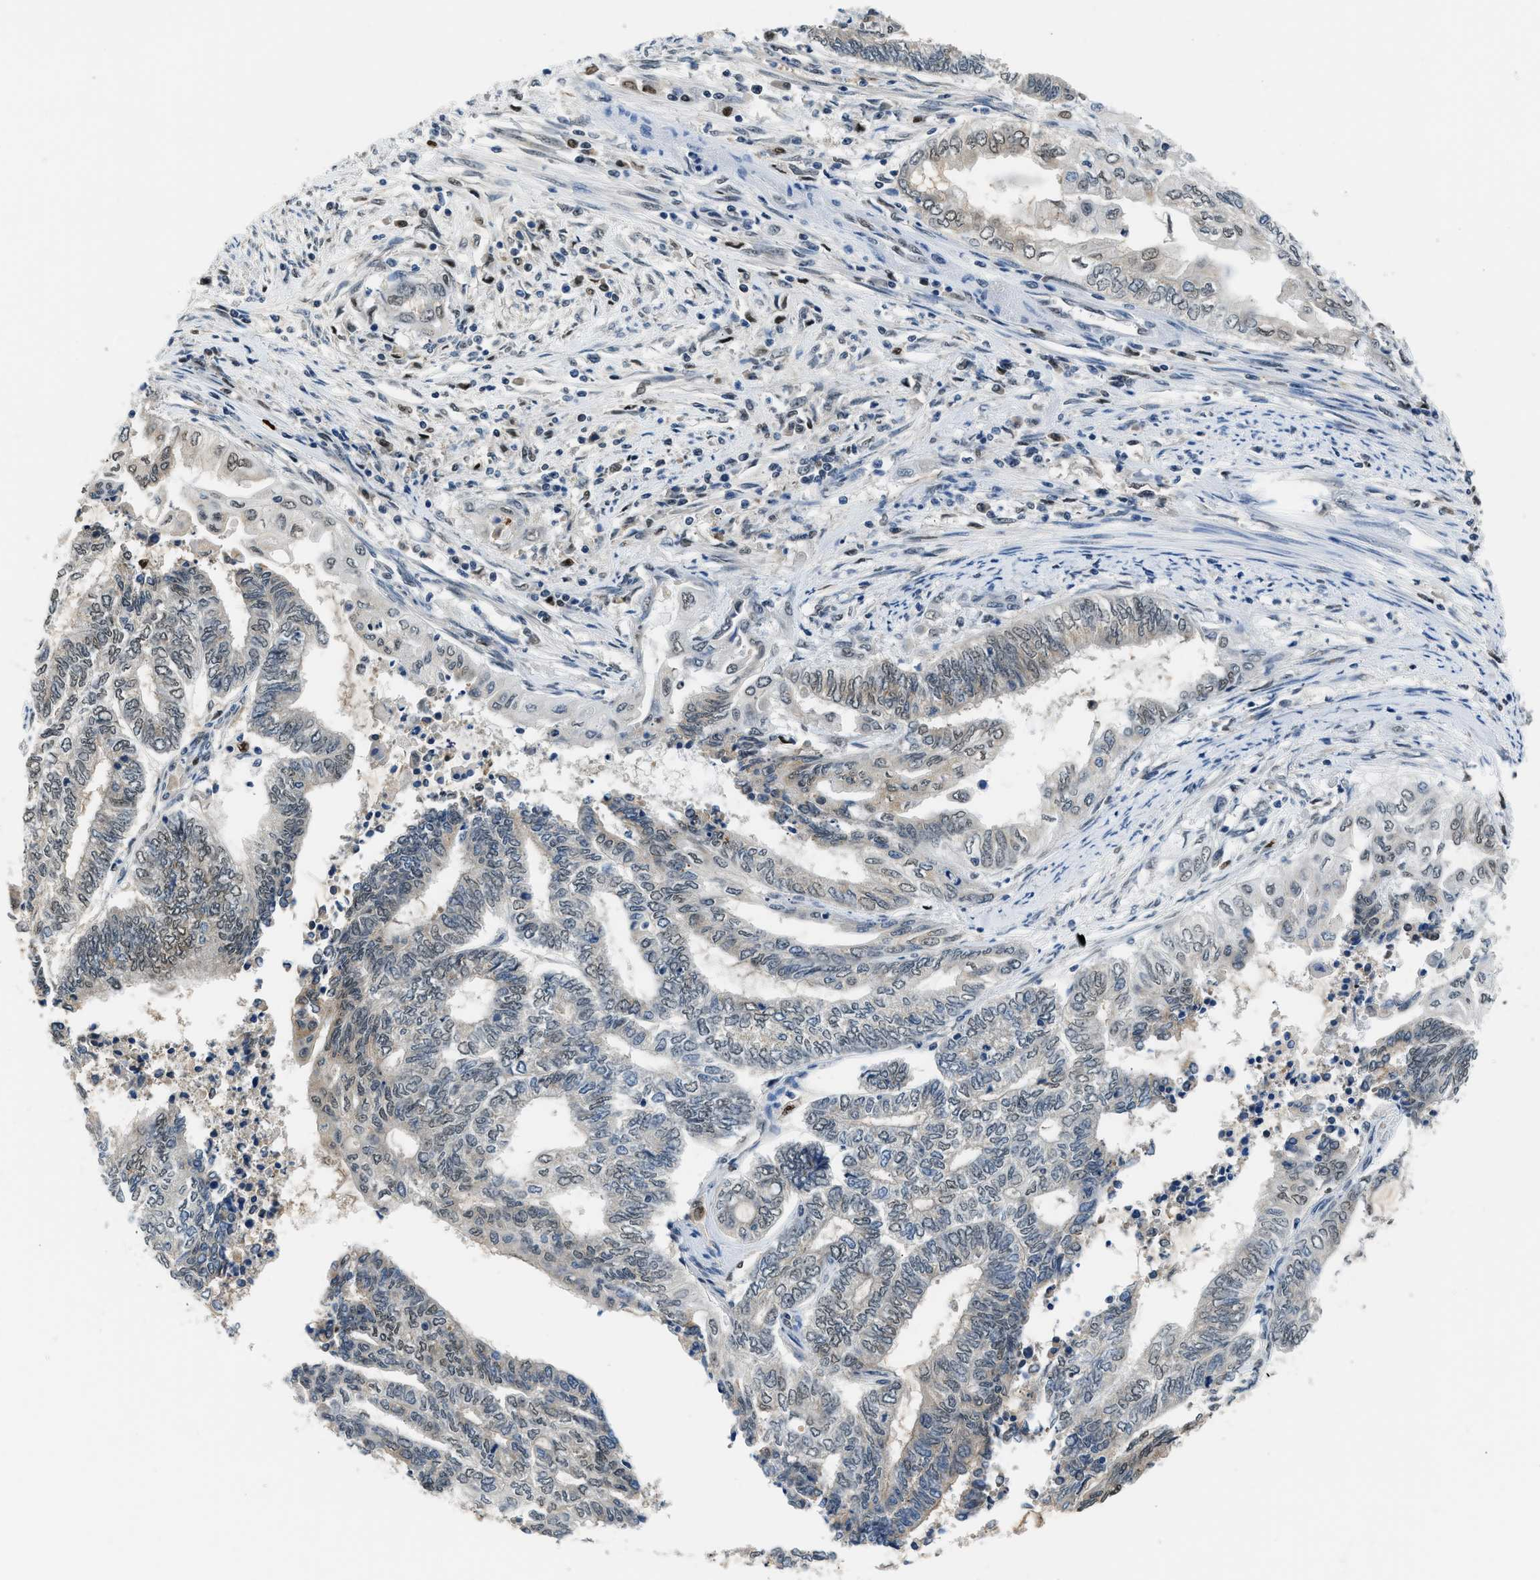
{"staining": {"intensity": "weak", "quantity": "<25%", "location": "nuclear"}, "tissue": "endometrial cancer", "cell_type": "Tumor cells", "image_type": "cancer", "snomed": [{"axis": "morphology", "description": "Adenocarcinoma, NOS"}, {"axis": "topography", "description": "Uterus"}, {"axis": "topography", "description": "Endometrium"}], "caption": "There is no significant positivity in tumor cells of endometrial adenocarcinoma. Brightfield microscopy of IHC stained with DAB (brown) and hematoxylin (blue), captured at high magnification.", "gene": "ALX1", "patient": {"sex": "female", "age": 70}}